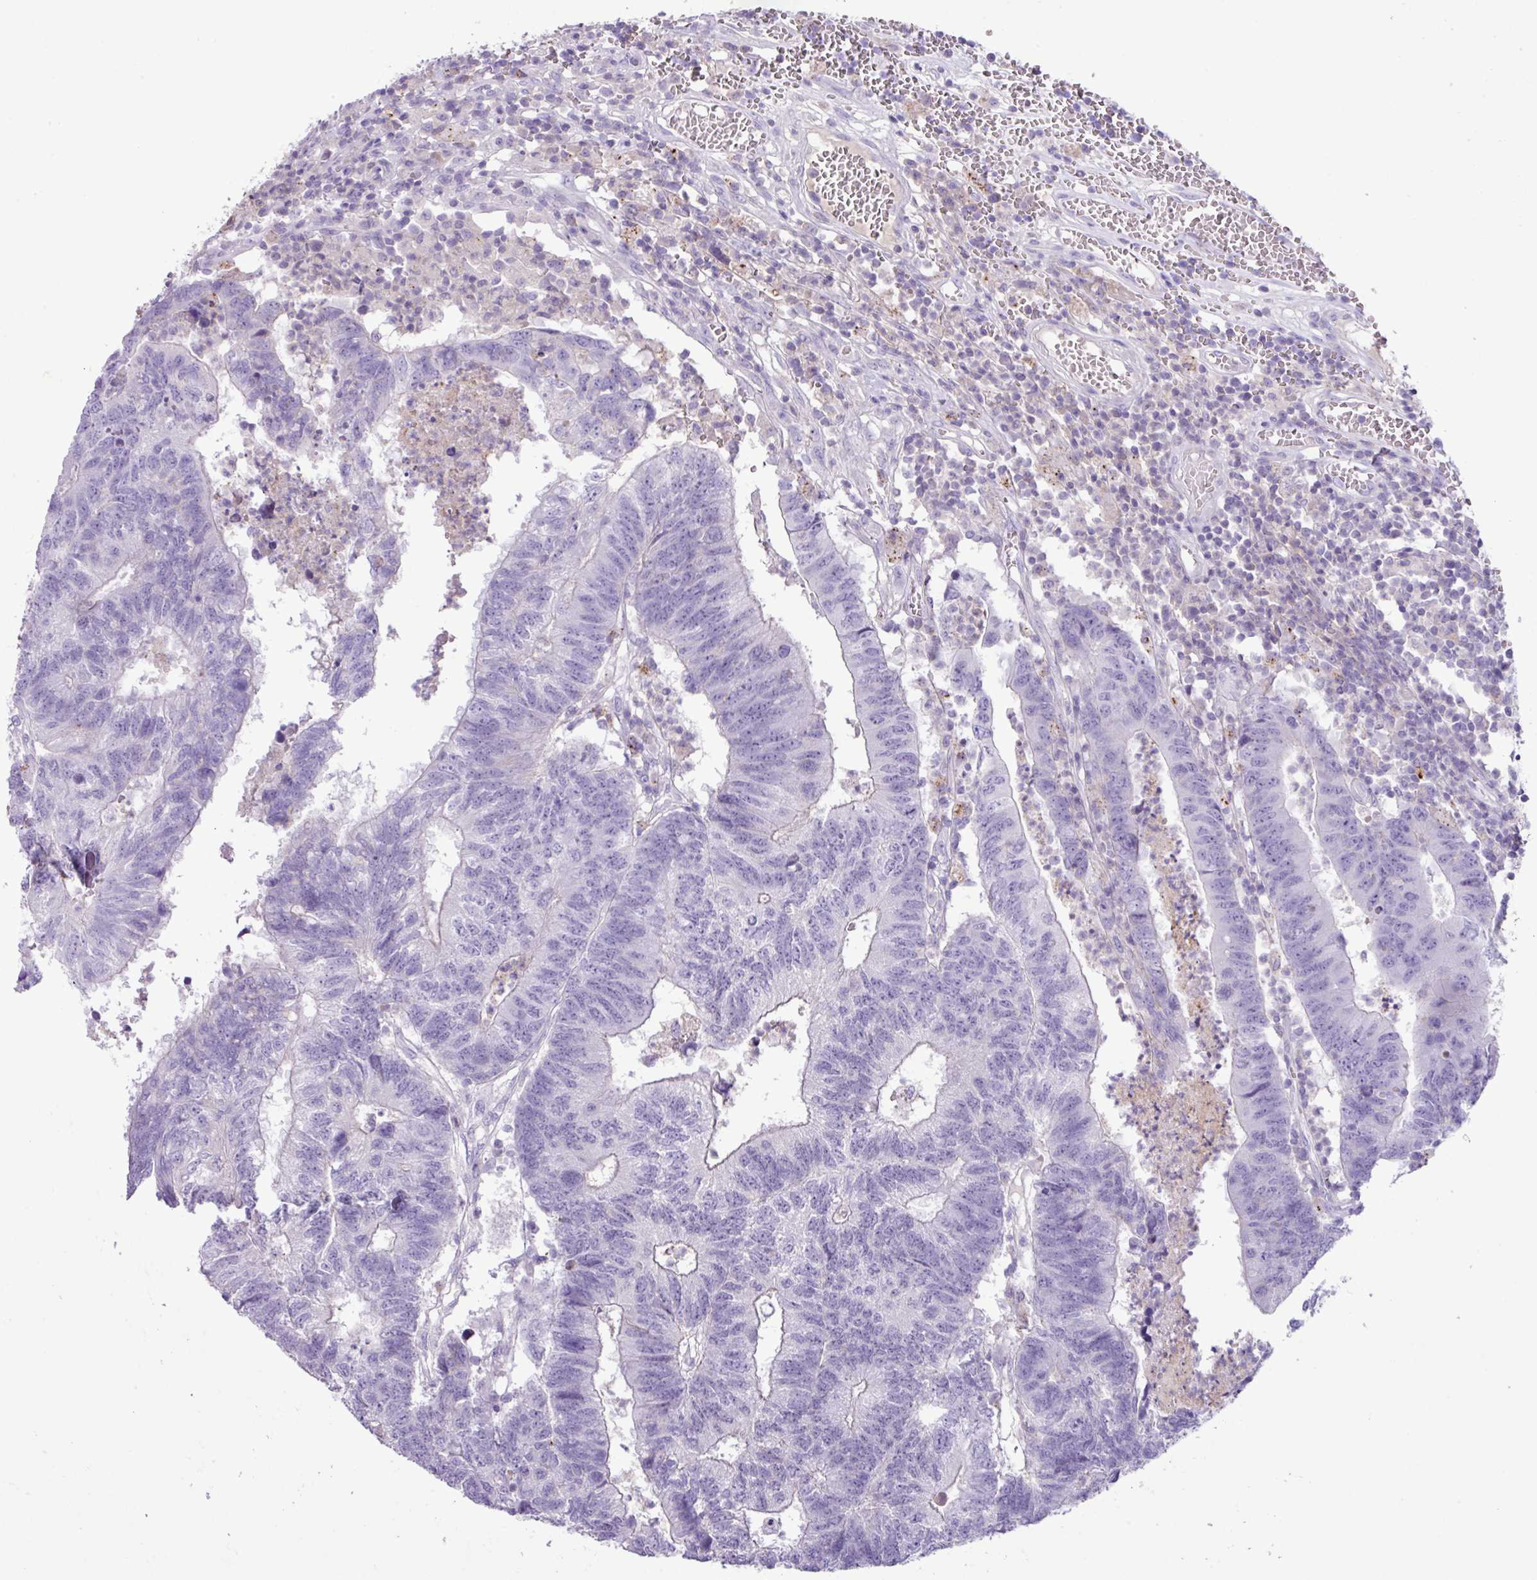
{"staining": {"intensity": "negative", "quantity": "none", "location": "none"}, "tissue": "colorectal cancer", "cell_type": "Tumor cells", "image_type": "cancer", "snomed": [{"axis": "morphology", "description": "Adenocarcinoma, NOS"}, {"axis": "topography", "description": "Colon"}], "caption": "Immunohistochemistry (IHC) histopathology image of human colorectal cancer (adenocarcinoma) stained for a protein (brown), which reveals no expression in tumor cells.", "gene": "CYSTM1", "patient": {"sex": "female", "age": 48}}